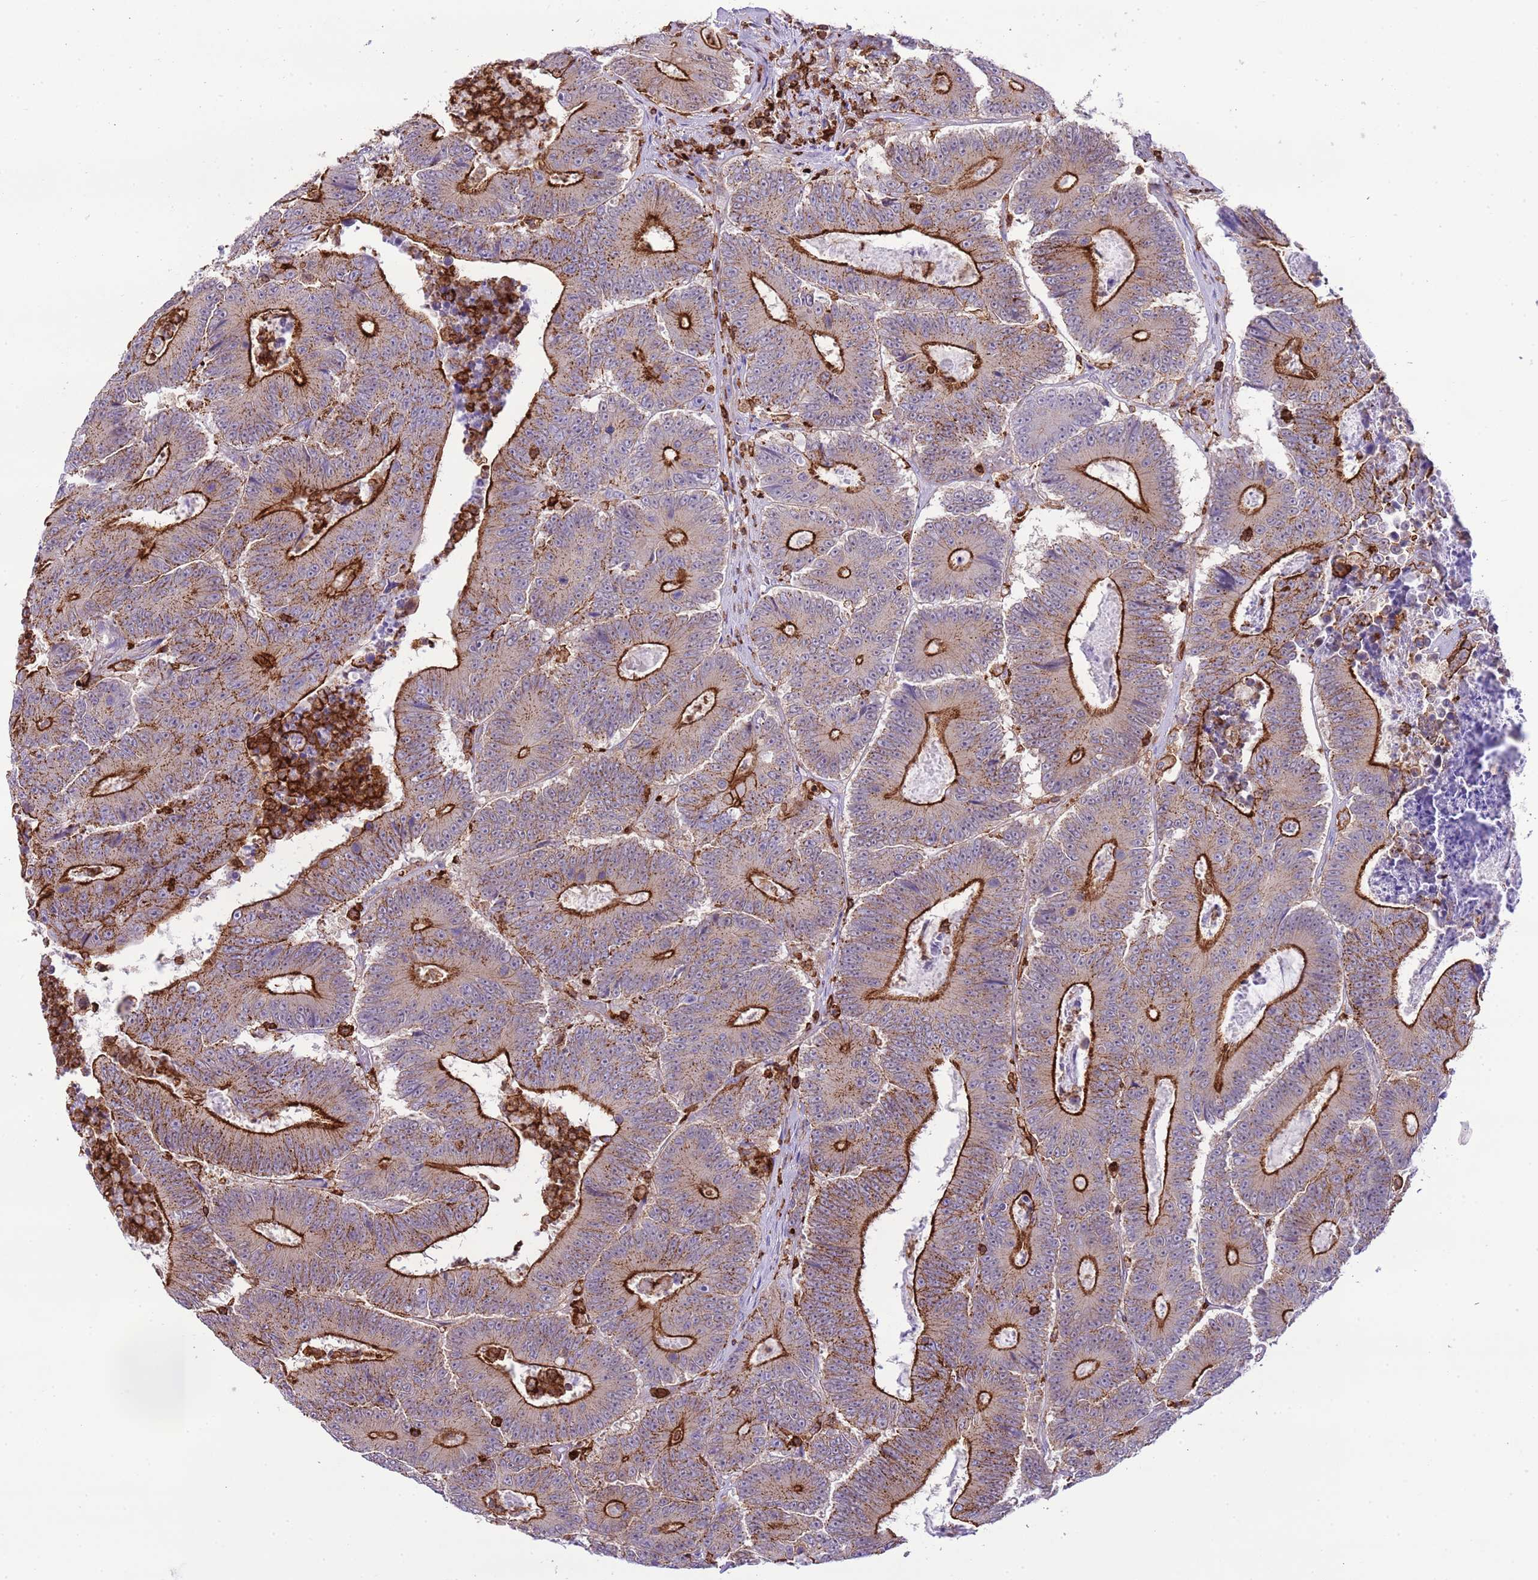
{"staining": {"intensity": "strong", "quantity": "25%-75%", "location": "cytoplasmic/membranous"}, "tissue": "colorectal cancer", "cell_type": "Tumor cells", "image_type": "cancer", "snomed": [{"axis": "morphology", "description": "Adenocarcinoma, NOS"}, {"axis": "topography", "description": "Colon"}], "caption": "Adenocarcinoma (colorectal) was stained to show a protein in brown. There is high levels of strong cytoplasmic/membranous expression in approximately 25%-75% of tumor cells.", "gene": "EFHD2", "patient": {"sex": "male", "age": 83}}